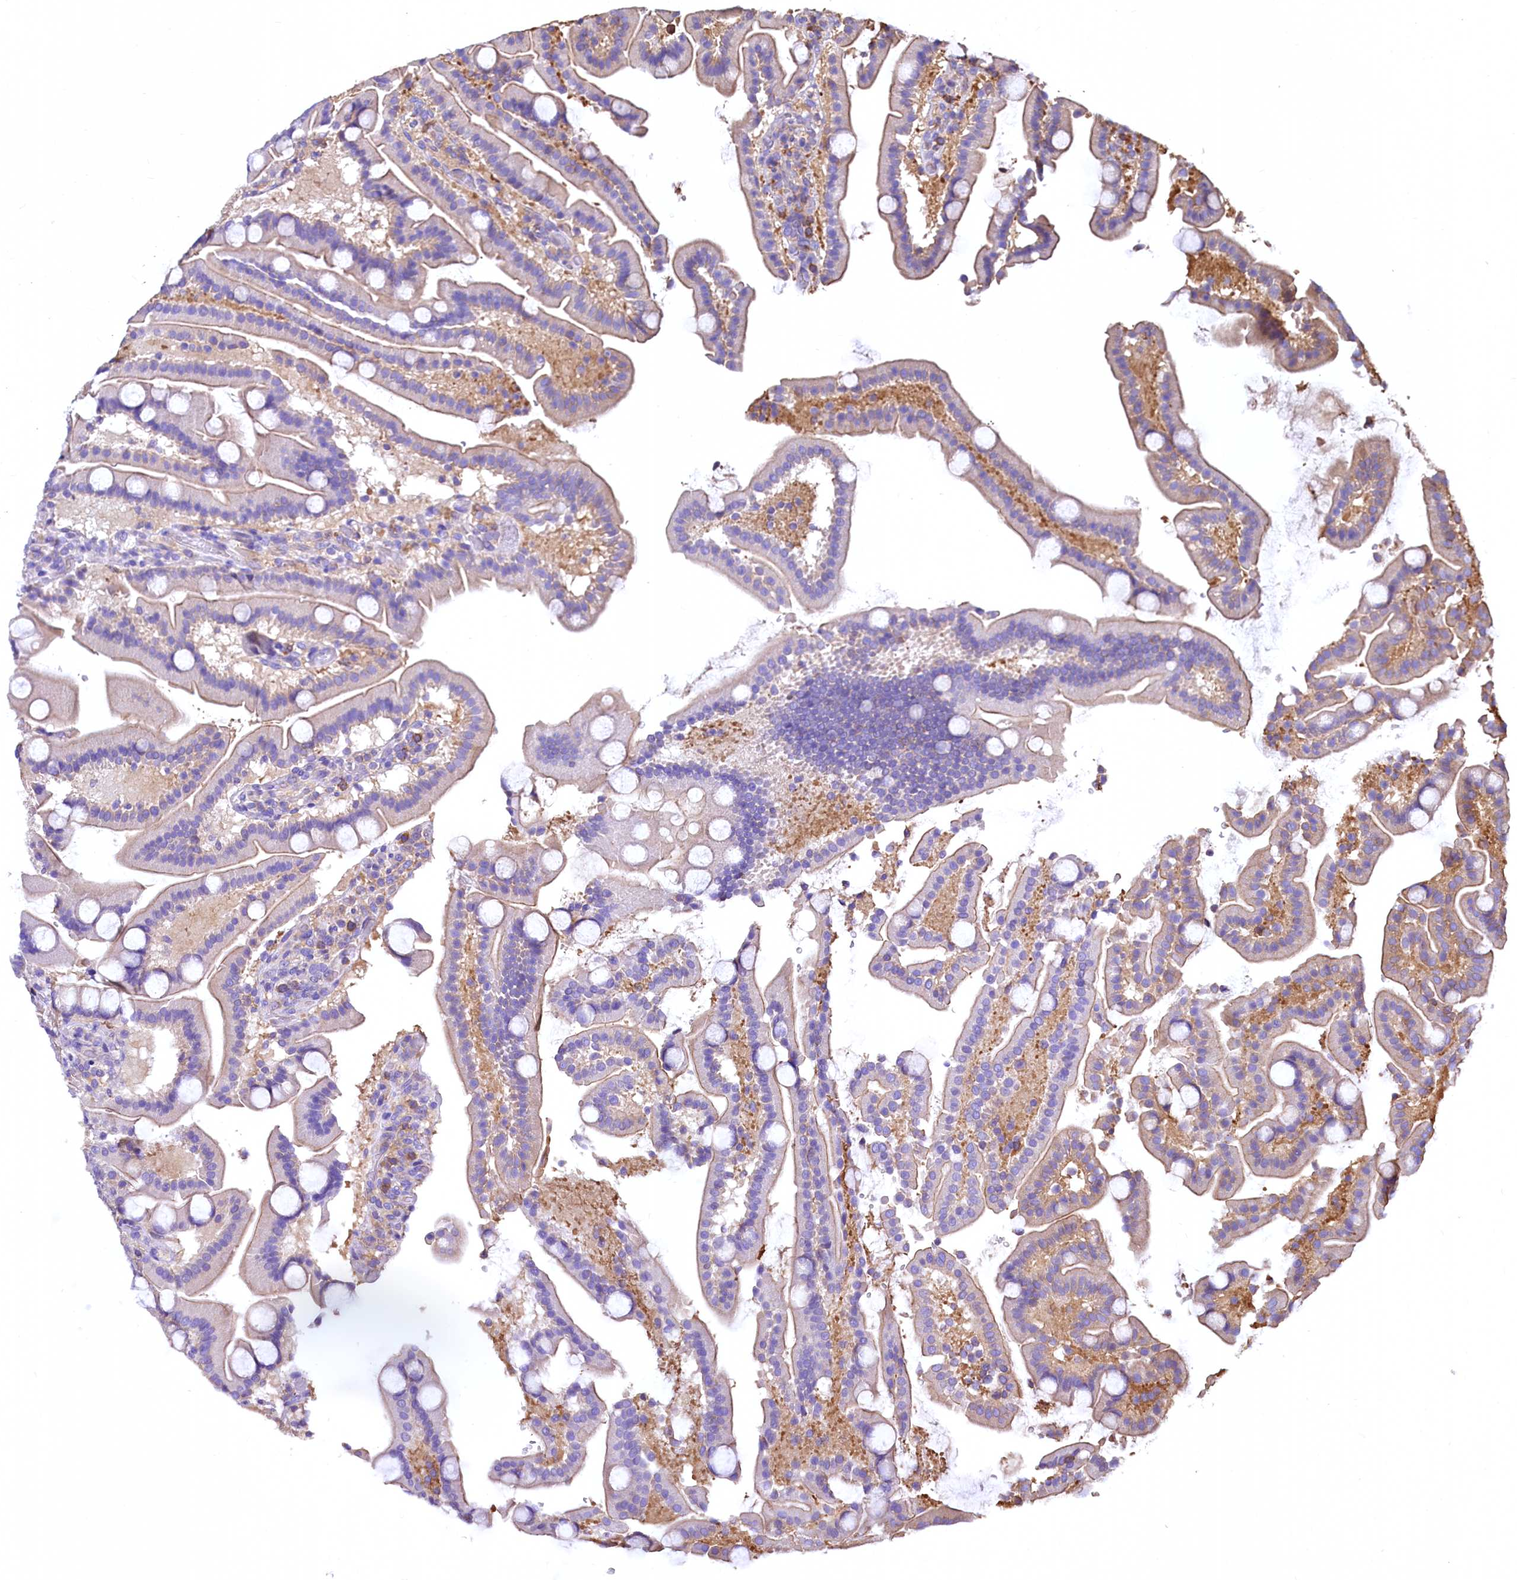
{"staining": {"intensity": "moderate", "quantity": "<25%", "location": "cytoplasmic/membranous"}, "tissue": "duodenum", "cell_type": "Glandular cells", "image_type": "normal", "snomed": [{"axis": "morphology", "description": "Normal tissue, NOS"}, {"axis": "topography", "description": "Duodenum"}], "caption": "Immunohistochemical staining of normal duodenum displays moderate cytoplasmic/membranous protein expression in approximately <25% of glandular cells. Nuclei are stained in blue.", "gene": "RARS2", "patient": {"sex": "male", "age": 55}}